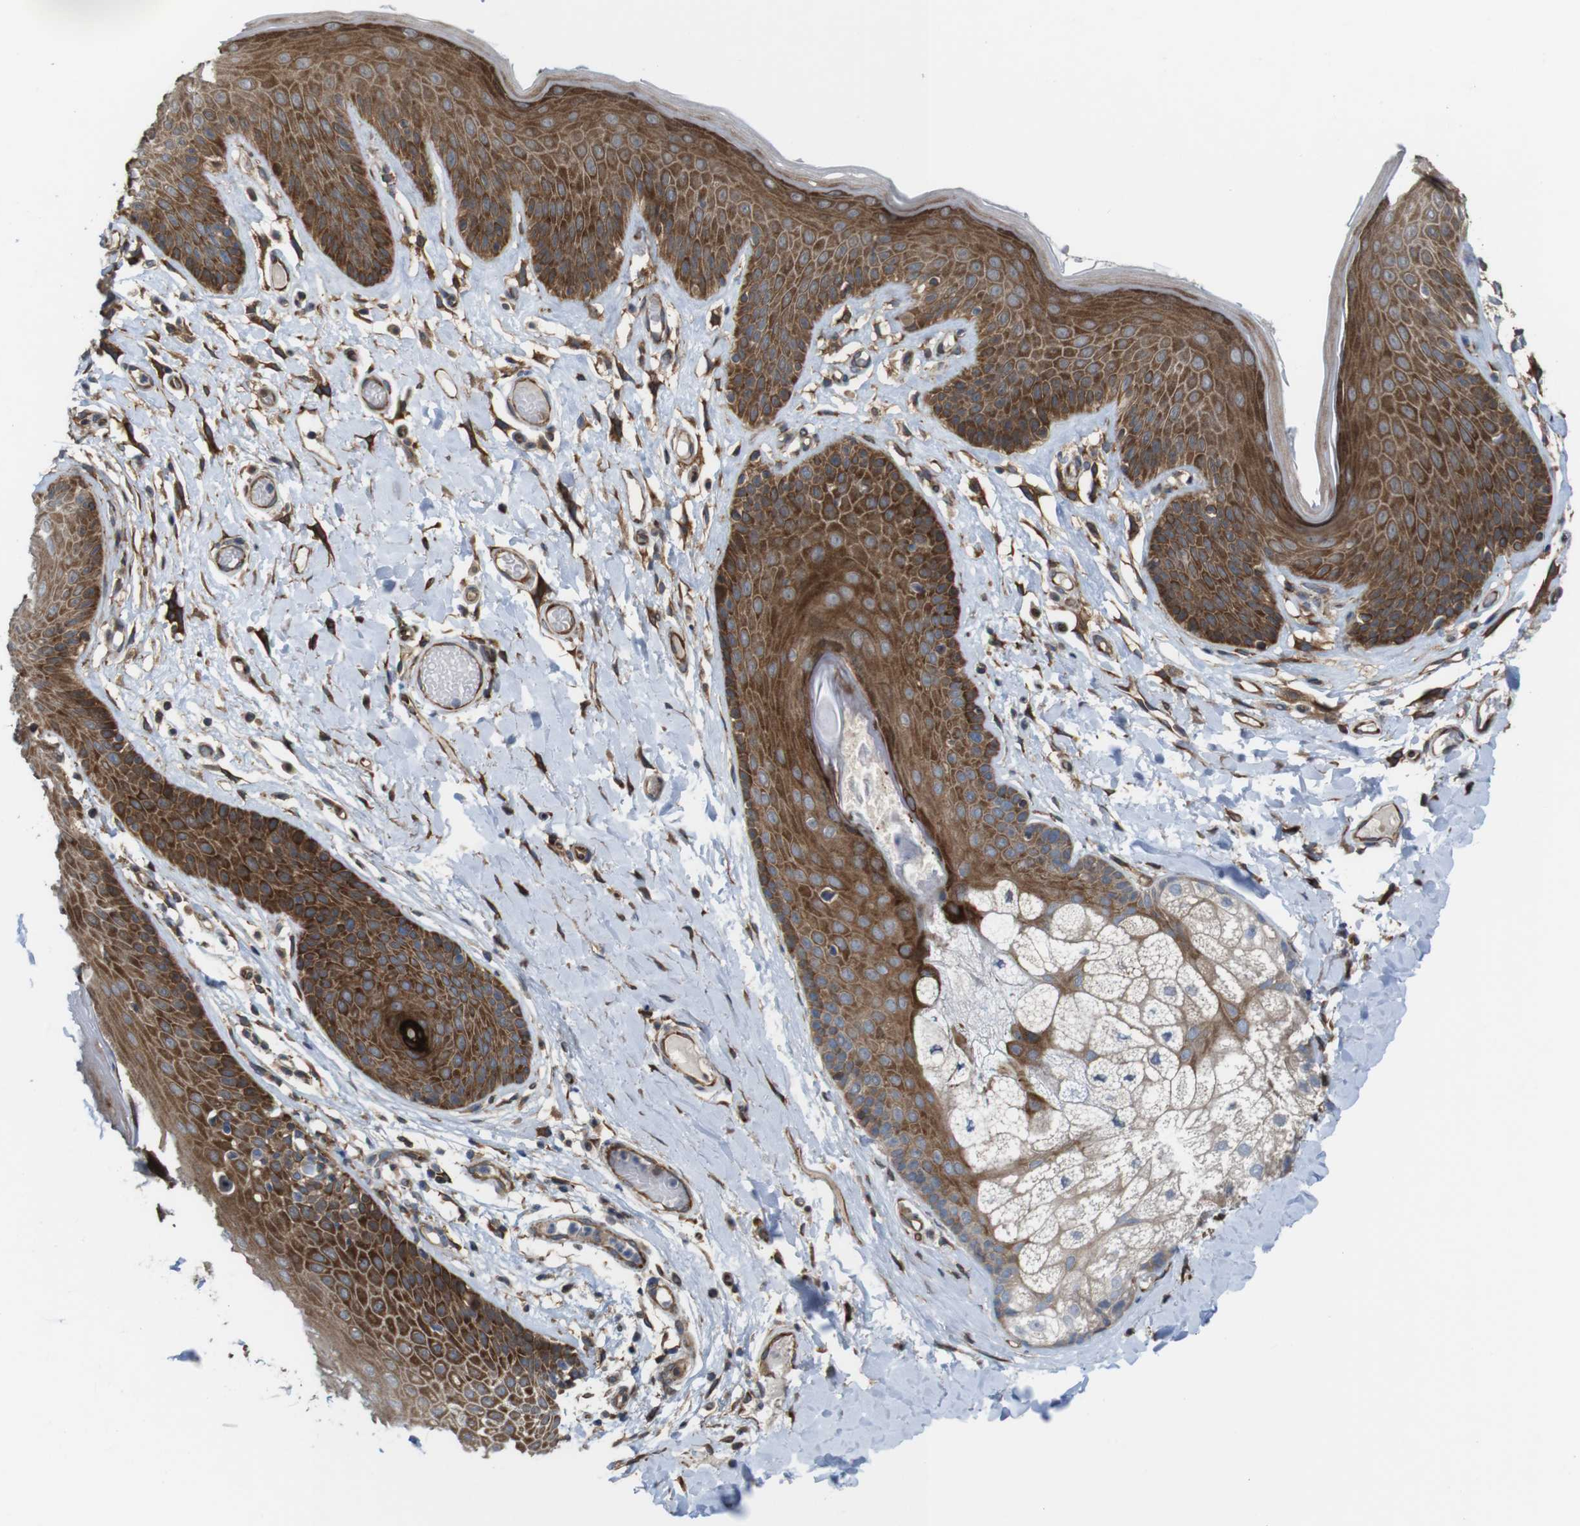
{"staining": {"intensity": "moderate", "quantity": ">75%", "location": "cytoplasmic/membranous"}, "tissue": "skin", "cell_type": "Epidermal cells", "image_type": "normal", "snomed": [{"axis": "morphology", "description": "Normal tissue, NOS"}, {"axis": "topography", "description": "Vulva"}], "caption": "Immunohistochemistry (IHC) image of normal human skin stained for a protein (brown), which shows medium levels of moderate cytoplasmic/membranous expression in approximately >75% of epidermal cells.", "gene": "PCOLCE2", "patient": {"sex": "female", "age": 73}}